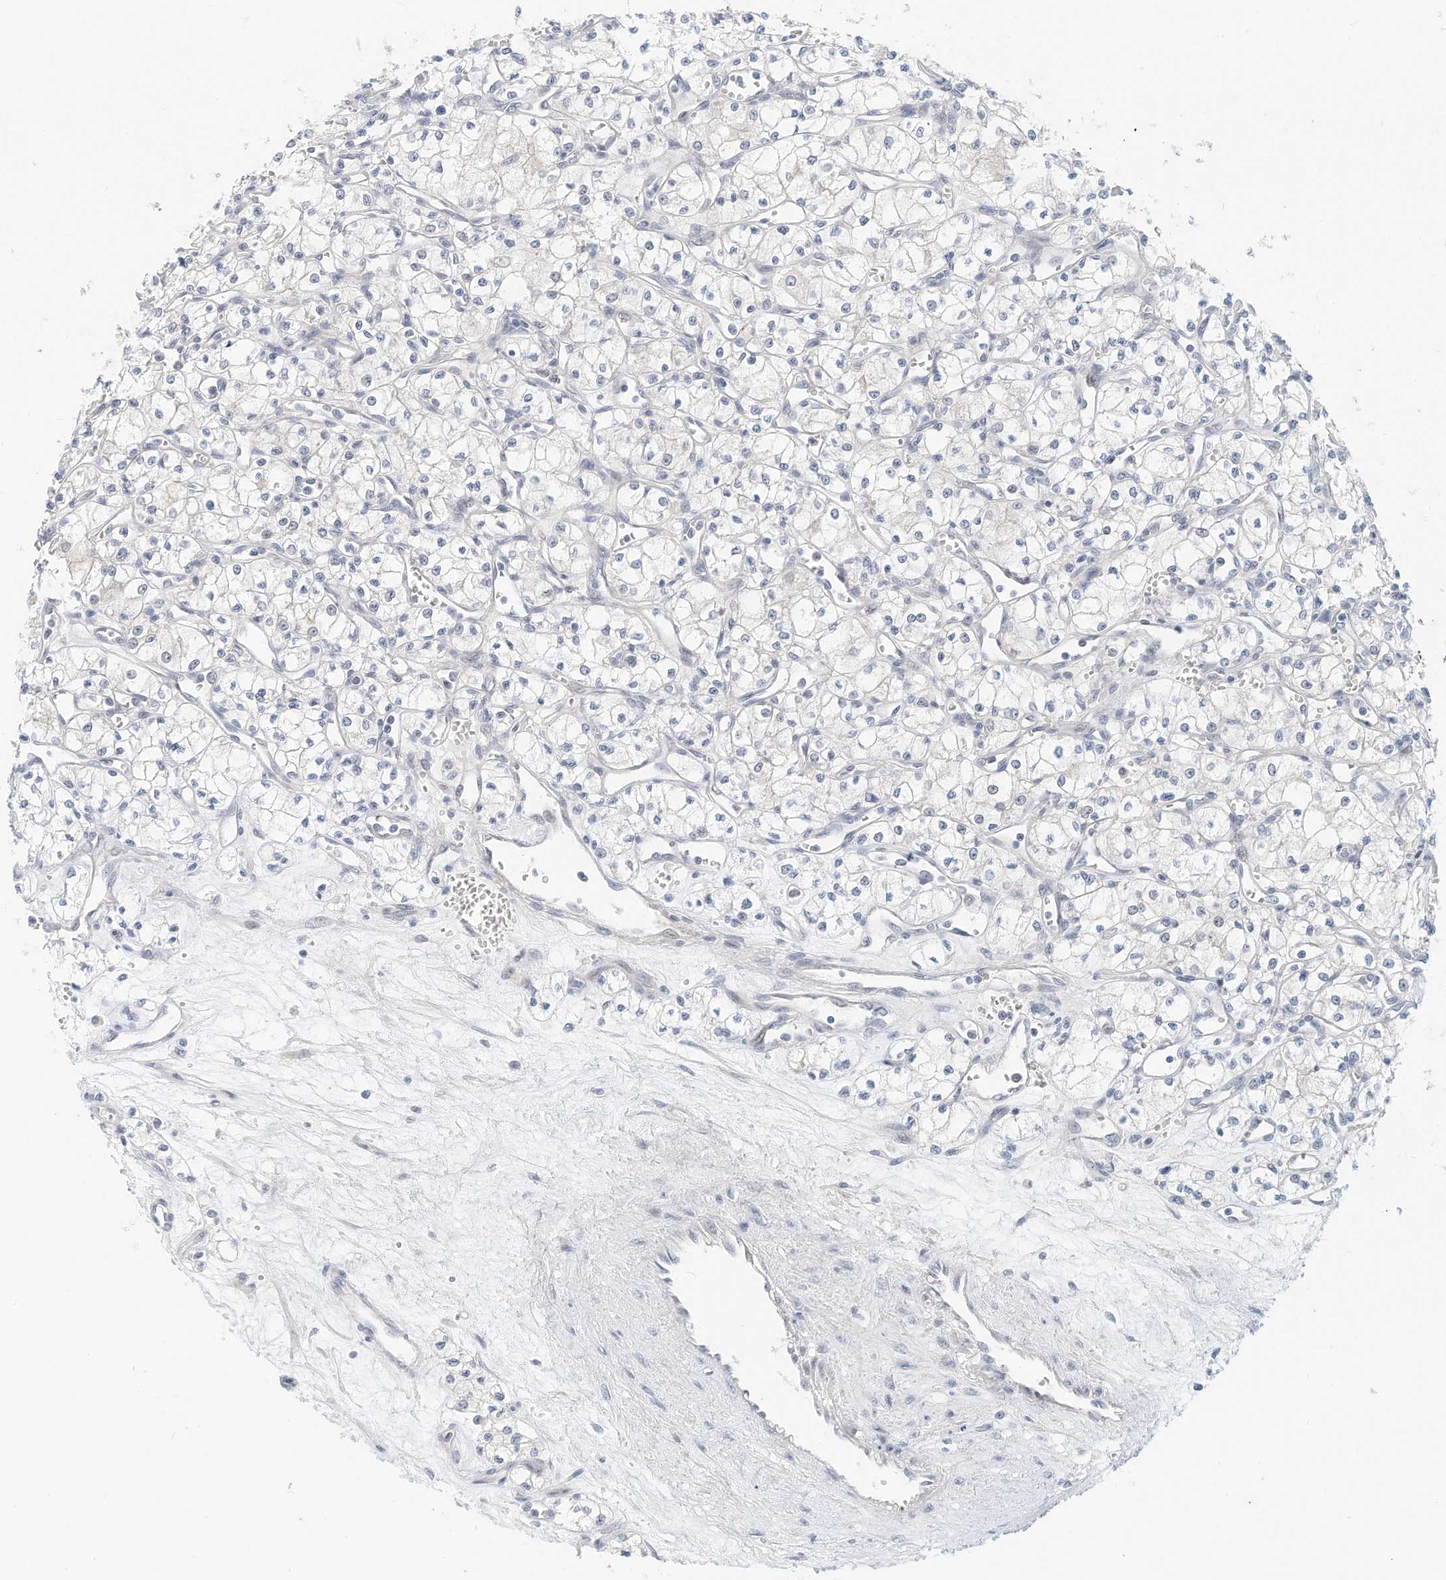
{"staining": {"intensity": "negative", "quantity": "none", "location": "none"}, "tissue": "renal cancer", "cell_type": "Tumor cells", "image_type": "cancer", "snomed": [{"axis": "morphology", "description": "Adenocarcinoma, NOS"}, {"axis": "topography", "description": "Kidney"}], "caption": "This is an immunohistochemistry histopathology image of adenocarcinoma (renal). There is no staining in tumor cells.", "gene": "ARHGAP28", "patient": {"sex": "male", "age": 59}}